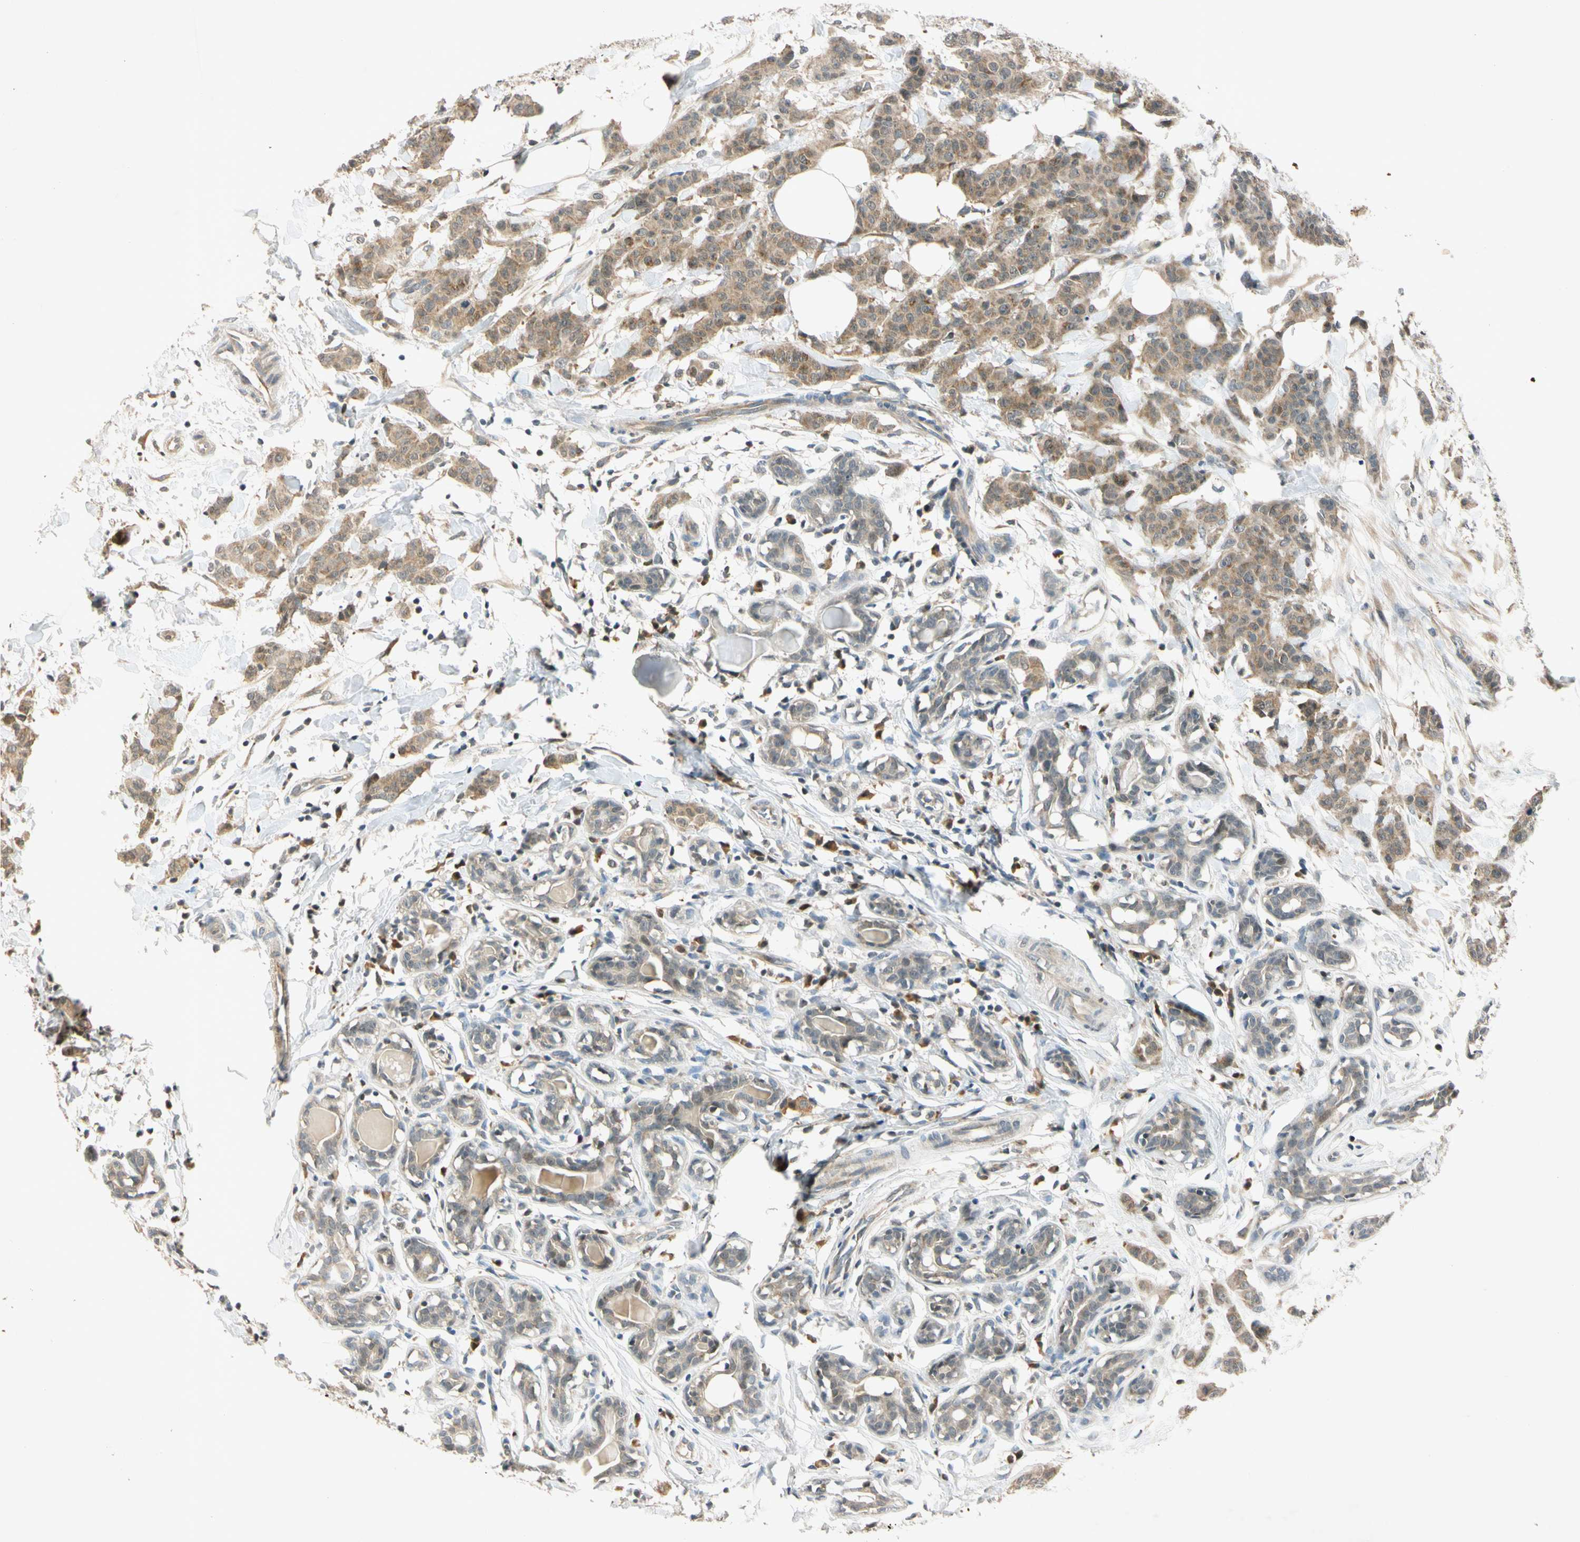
{"staining": {"intensity": "moderate", "quantity": ">75%", "location": "cytoplasmic/membranous"}, "tissue": "breast cancer", "cell_type": "Tumor cells", "image_type": "cancer", "snomed": [{"axis": "morphology", "description": "Normal tissue, NOS"}, {"axis": "morphology", "description": "Duct carcinoma"}, {"axis": "topography", "description": "Breast"}], "caption": "This is a micrograph of IHC staining of breast cancer (invasive ductal carcinoma), which shows moderate staining in the cytoplasmic/membranous of tumor cells.", "gene": "RPS6KB2", "patient": {"sex": "female", "age": 40}}